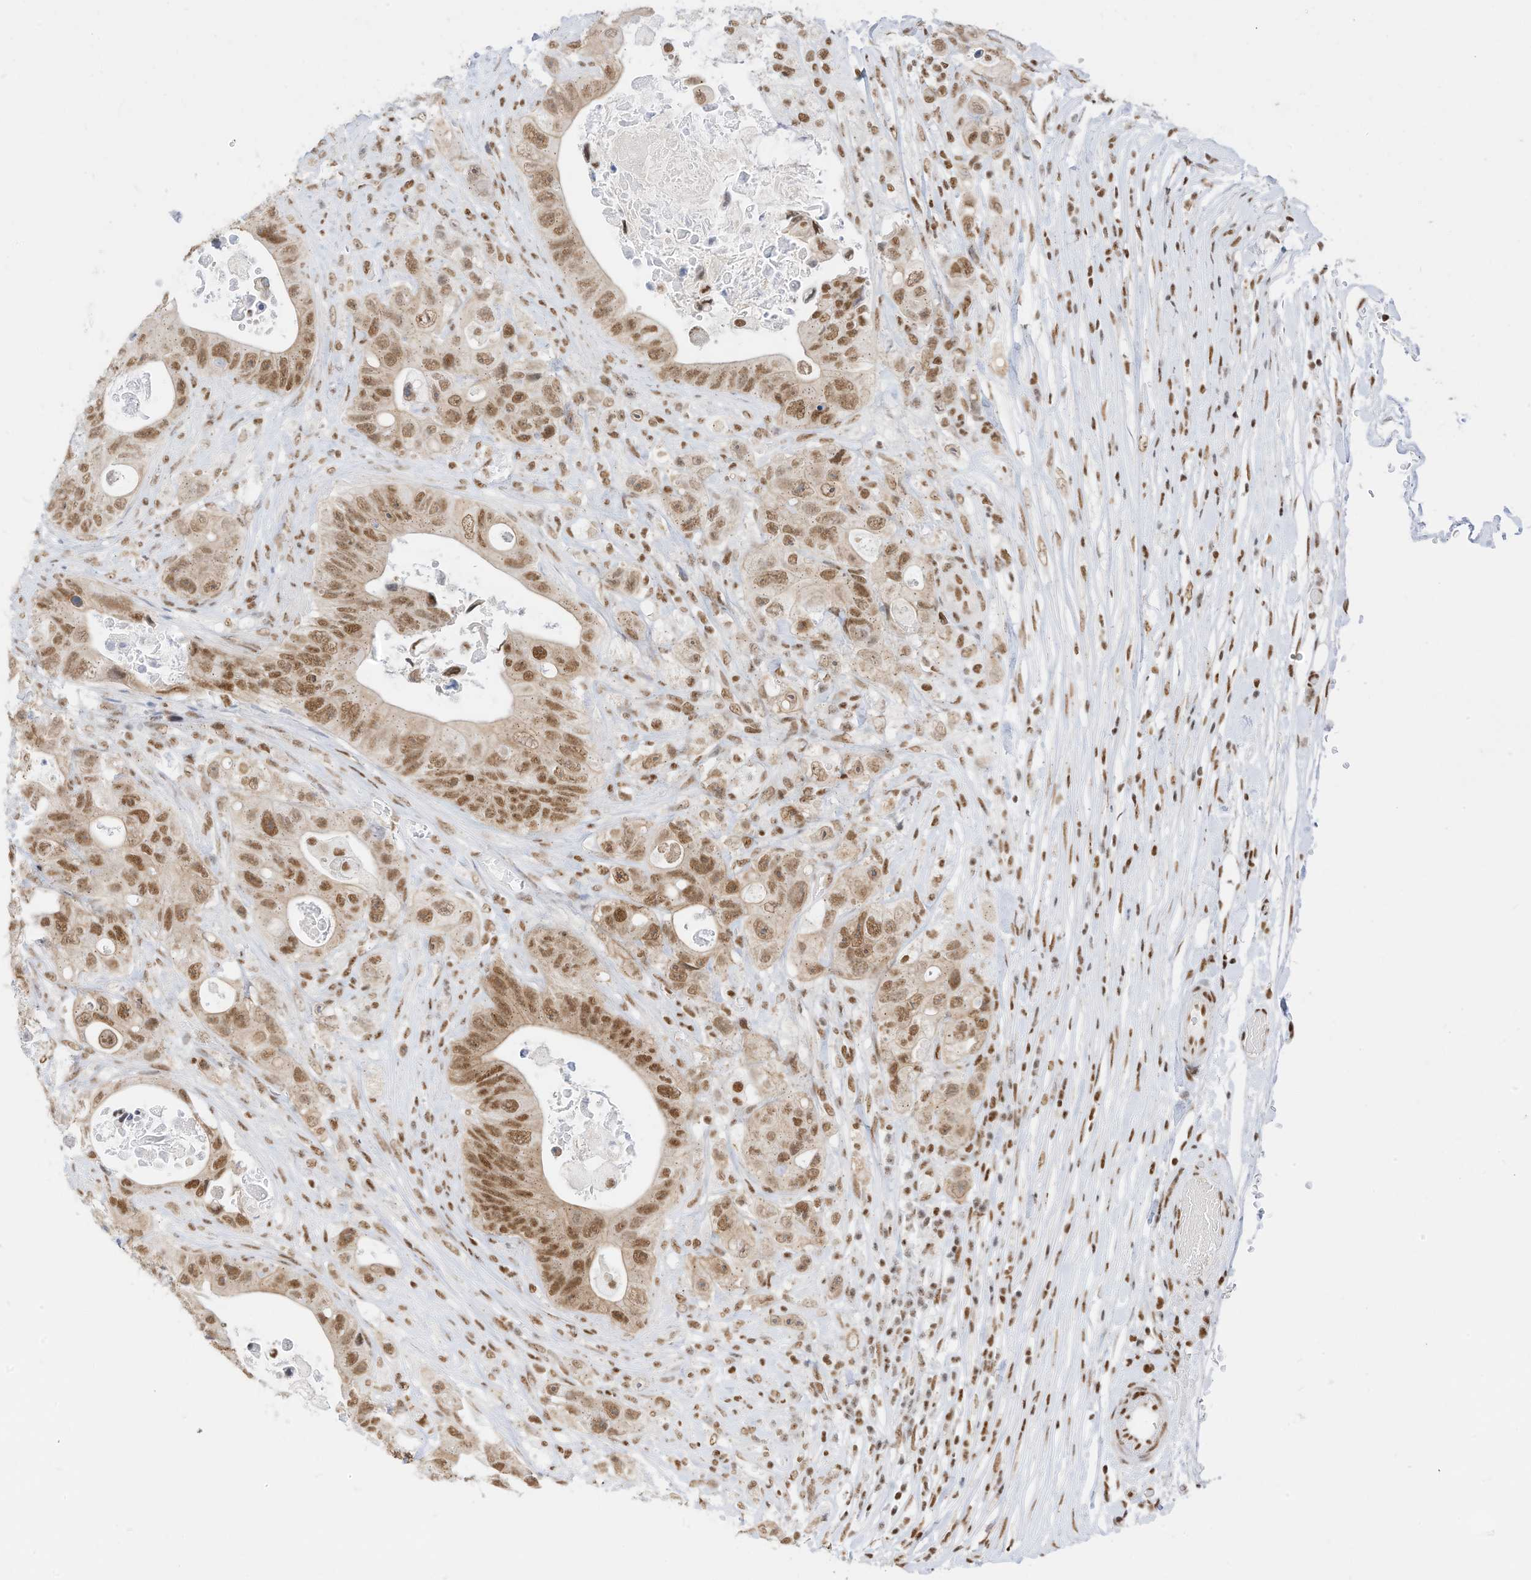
{"staining": {"intensity": "moderate", "quantity": ">75%", "location": "nuclear"}, "tissue": "colorectal cancer", "cell_type": "Tumor cells", "image_type": "cancer", "snomed": [{"axis": "morphology", "description": "Adenocarcinoma, NOS"}, {"axis": "topography", "description": "Colon"}], "caption": "Colorectal adenocarcinoma was stained to show a protein in brown. There is medium levels of moderate nuclear expression in approximately >75% of tumor cells. (DAB IHC, brown staining for protein, blue staining for nuclei).", "gene": "SMARCA2", "patient": {"sex": "female", "age": 46}}